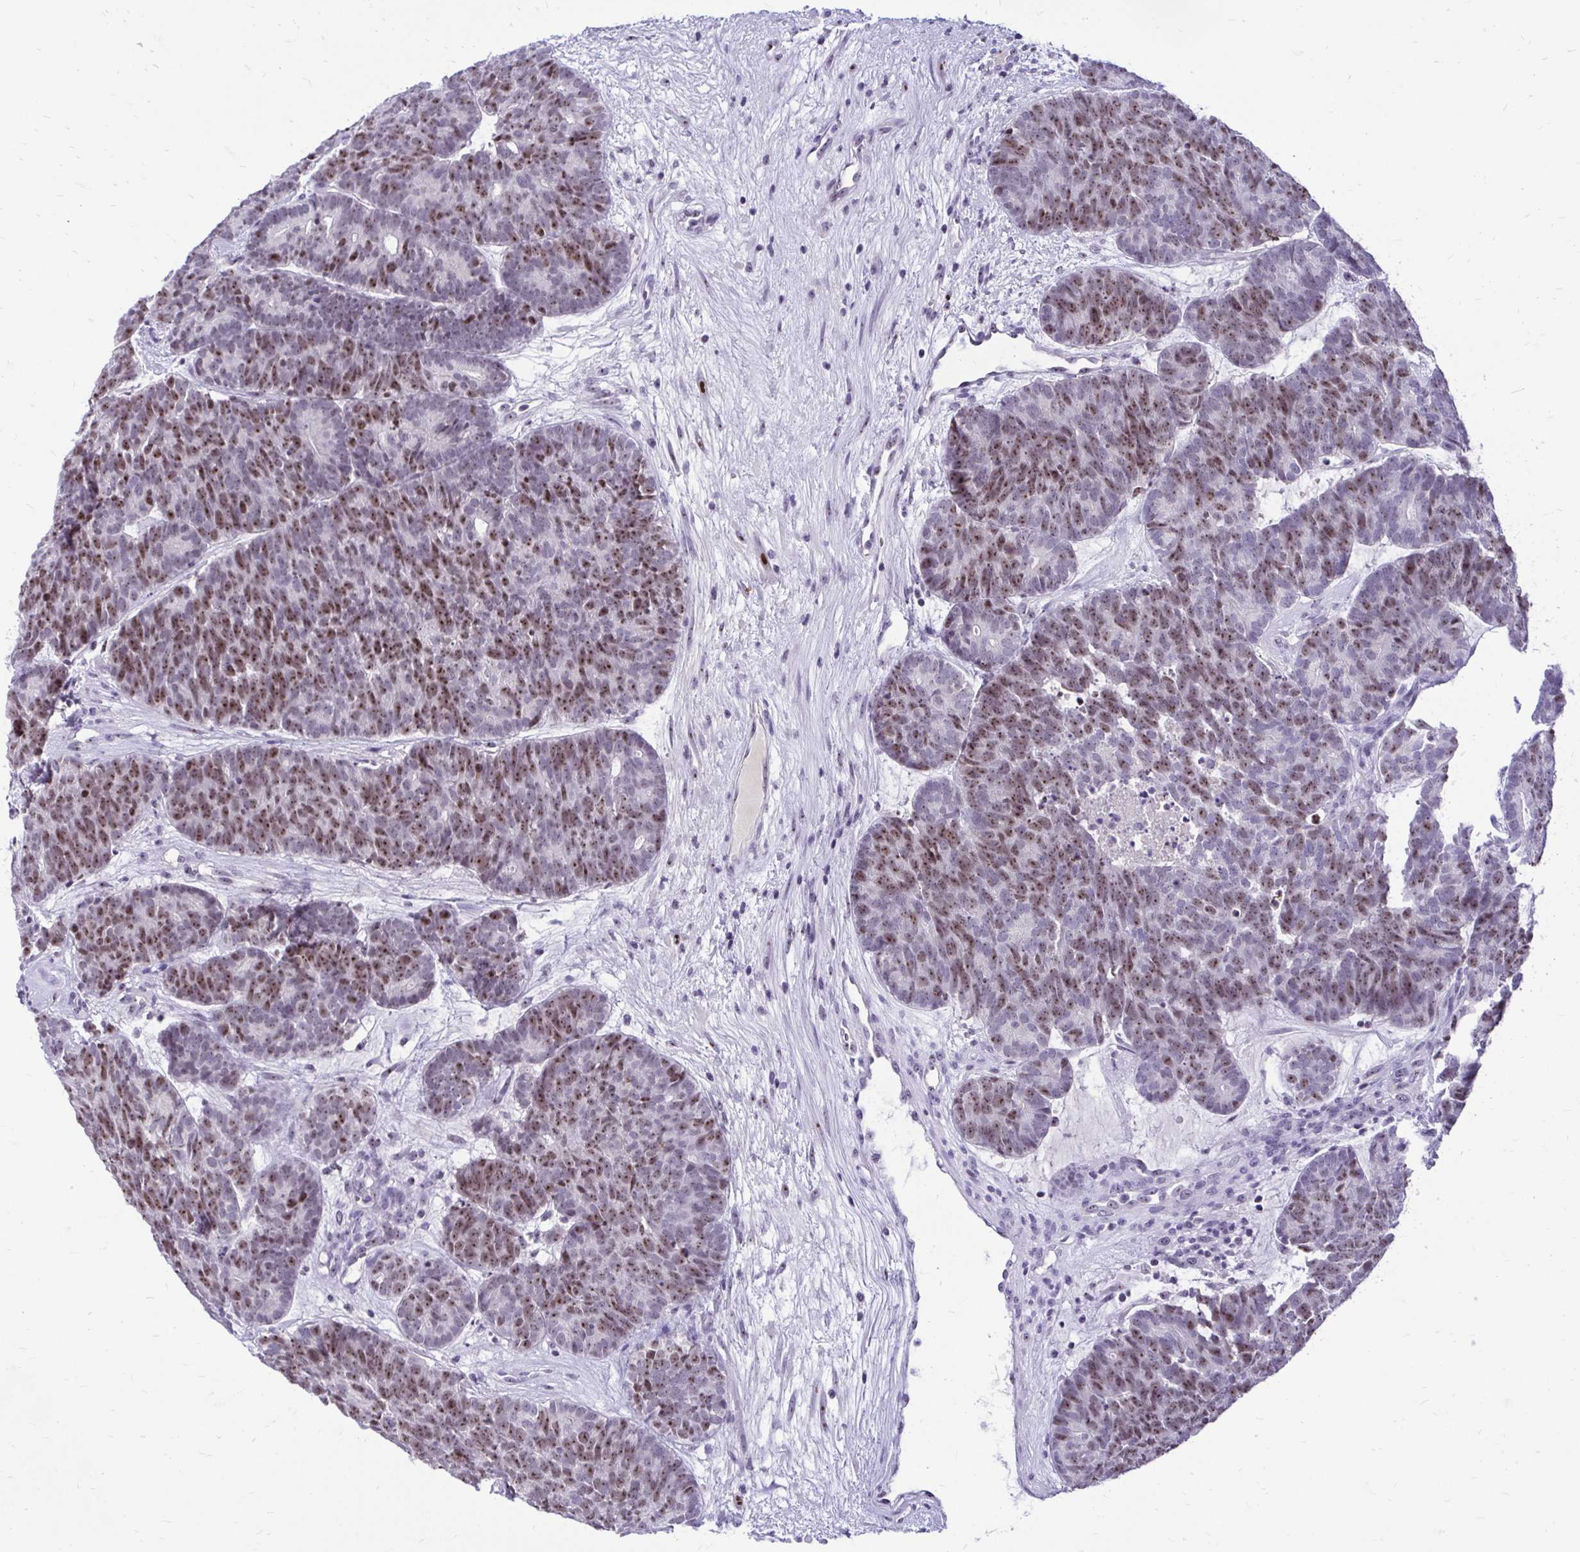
{"staining": {"intensity": "moderate", "quantity": "25%-75%", "location": "nuclear"}, "tissue": "head and neck cancer", "cell_type": "Tumor cells", "image_type": "cancer", "snomed": [{"axis": "morphology", "description": "Adenocarcinoma, NOS"}, {"axis": "topography", "description": "Head-Neck"}], "caption": "Immunohistochemistry (IHC) staining of head and neck cancer (adenocarcinoma), which shows medium levels of moderate nuclear expression in approximately 25%-75% of tumor cells indicating moderate nuclear protein expression. The staining was performed using DAB (brown) for protein detection and nuclei were counterstained in hematoxylin (blue).", "gene": "NIFK", "patient": {"sex": "female", "age": 81}}